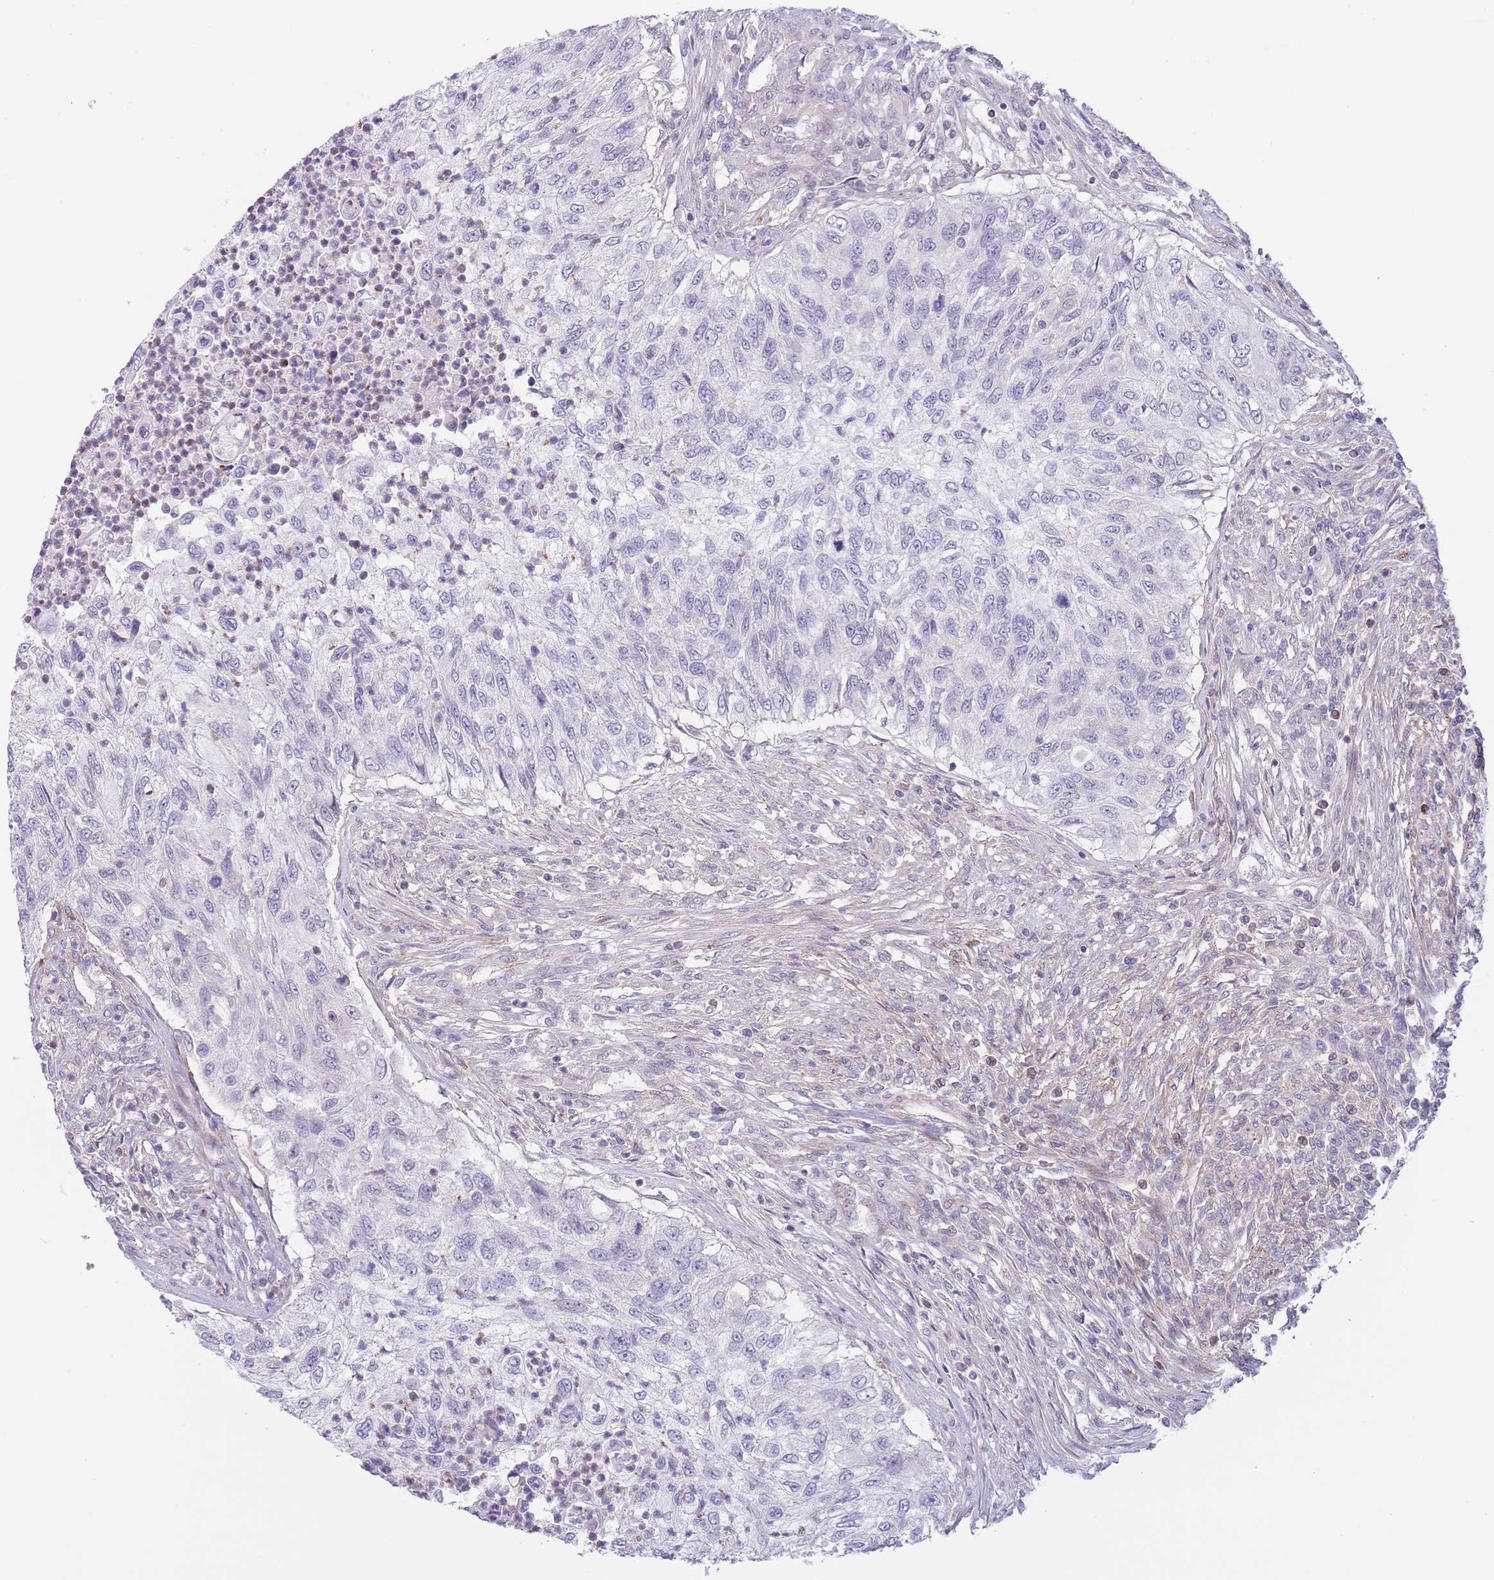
{"staining": {"intensity": "negative", "quantity": "none", "location": "none"}, "tissue": "urothelial cancer", "cell_type": "Tumor cells", "image_type": "cancer", "snomed": [{"axis": "morphology", "description": "Urothelial carcinoma, High grade"}, {"axis": "topography", "description": "Urinary bladder"}], "caption": "Image shows no significant protein expression in tumor cells of urothelial cancer. Brightfield microscopy of immunohistochemistry (IHC) stained with DAB (3,3'-diaminobenzidine) (brown) and hematoxylin (blue), captured at high magnification.", "gene": "C9orf152", "patient": {"sex": "female", "age": 60}}